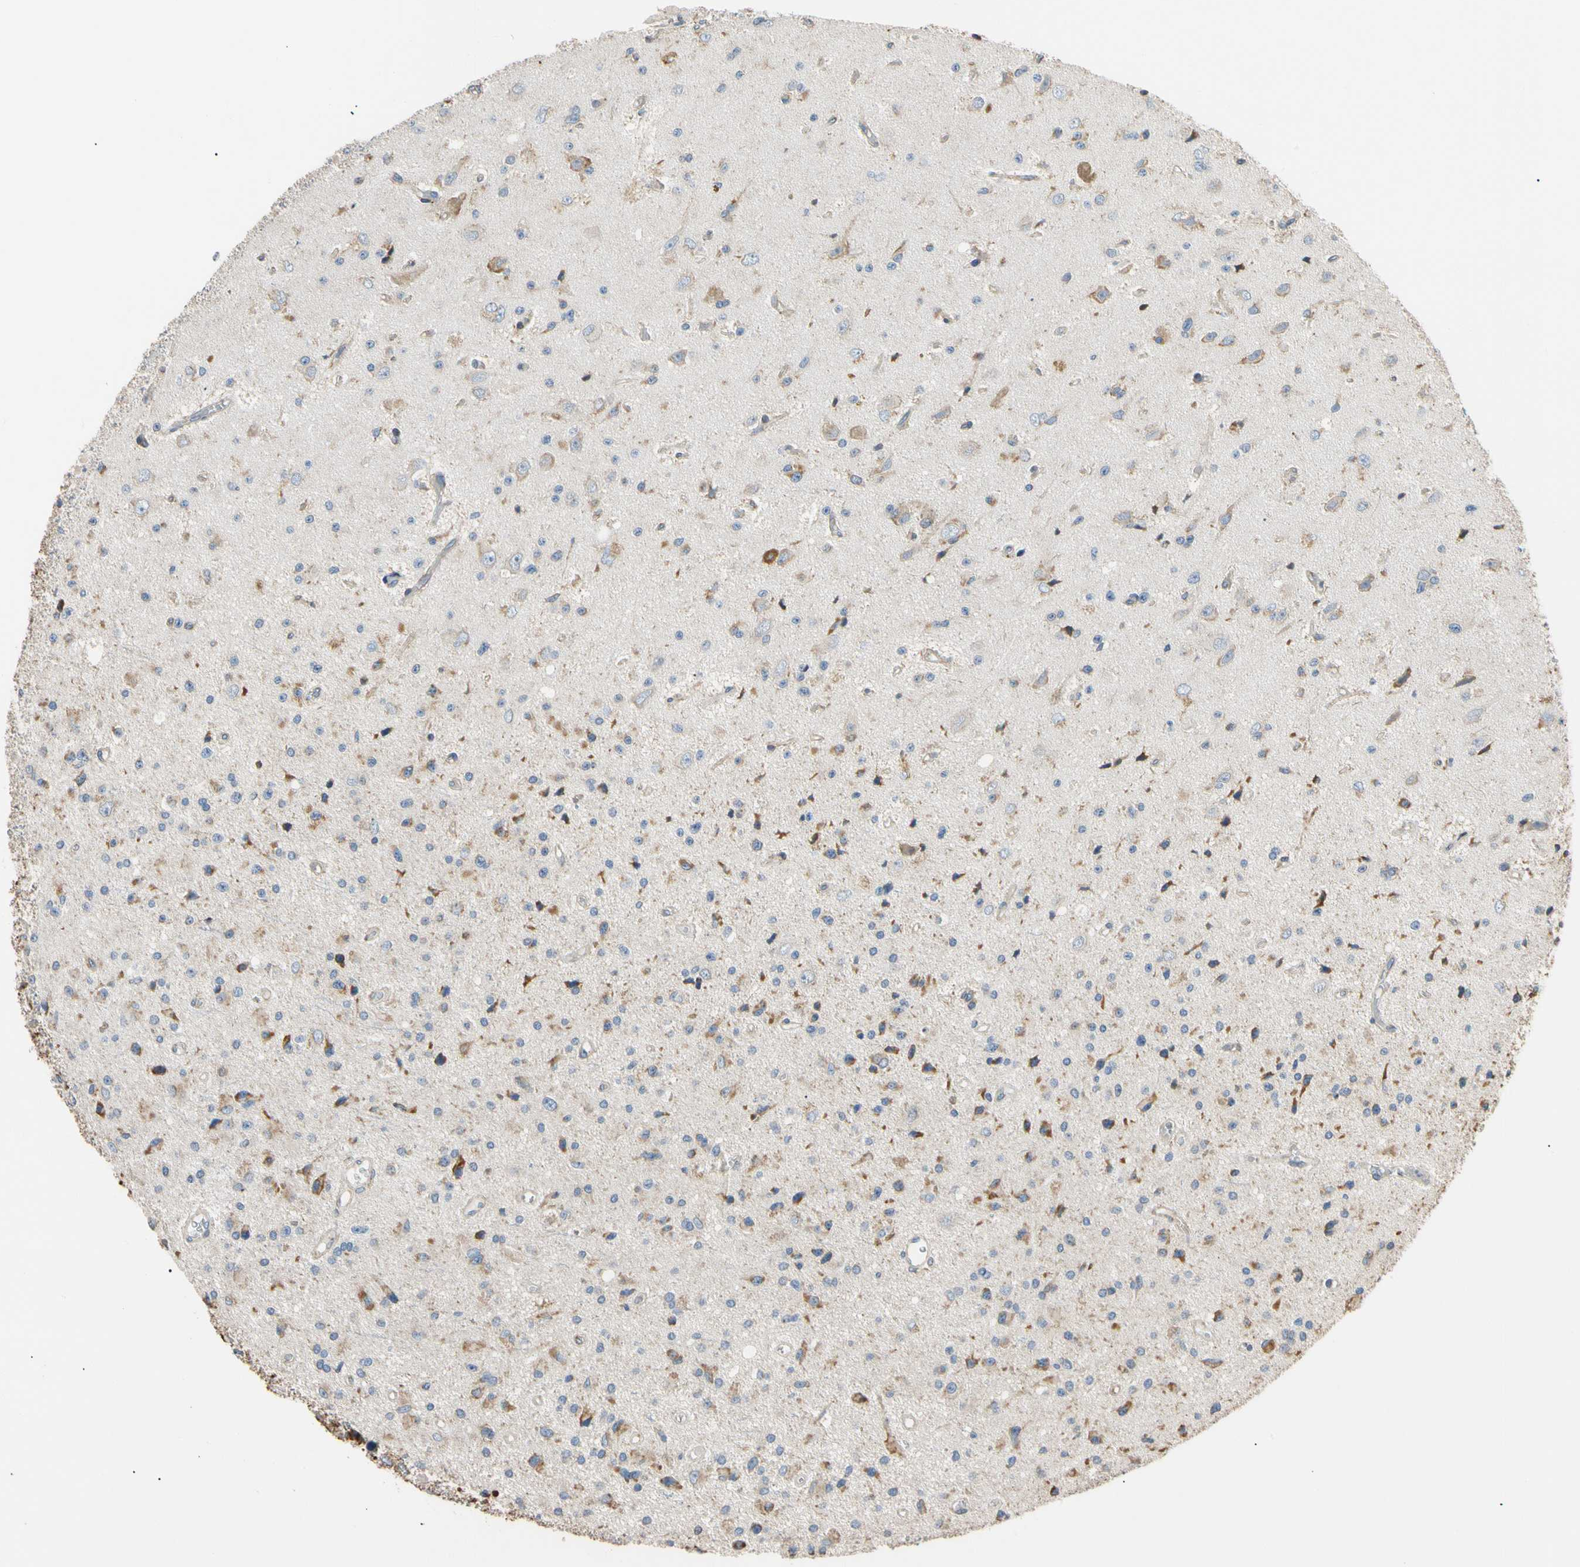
{"staining": {"intensity": "moderate", "quantity": "<25%", "location": "cytoplasmic/membranous"}, "tissue": "glioma", "cell_type": "Tumor cells", "image_type": "cancer", "snomed": [{"axis": "morphology", "description": "Glioma, malignant, Low grade"}, {"axis": "topography", "description": "Brain"}], "caption": "Malignant low-grade glioma was stained to show a protein in brown. There is low levels of moderate cytoplasmic/membranous staining in approximately <25% of tumor cells.", "gene": "PLGRKT", "patient": {"sex": "male", "age": 58}}